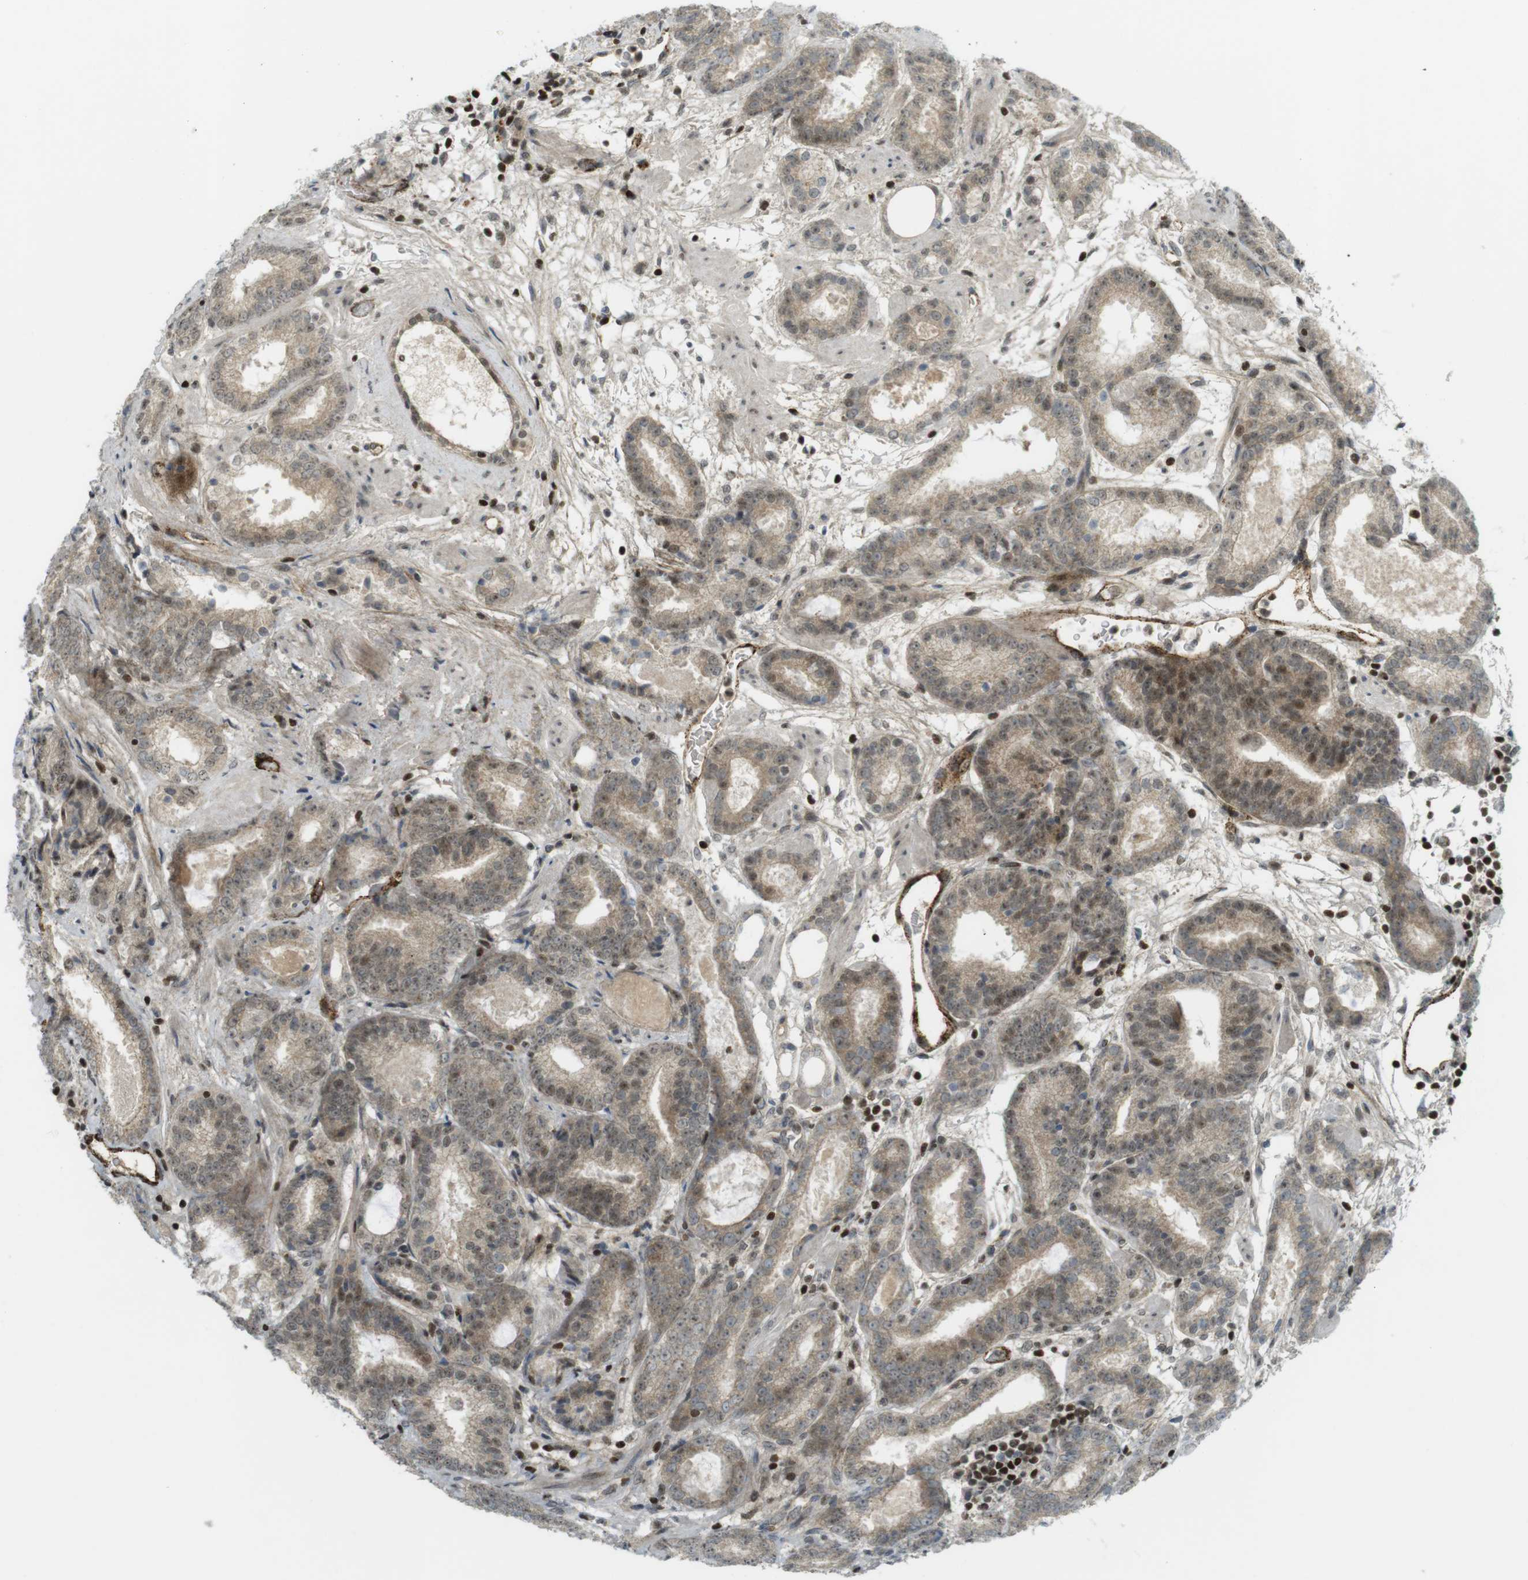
{"staining": {"intensity": "weak", "quantity": ">75%", "location": "cytoplasmic/membranous,nuclear"}, "tissue": "prostate cancer", "cell_type": "Tumor cells", "image_type": "cancer", "snomed": [{"axis": "morphology", "description": "Adenocarcinoma, Low grade"}, {"axis": "topography", "description": "Prostate"}], "caption": "A micrograph of human prostate cancer (adenocarcinoma (low-grade)) stained for a protein reveals weak cytoplasmic/membranous and nuclear brown staining in tumor cells.", "gene": "PPP1R13B", "patient": {"sex": "male", "age": 69}}